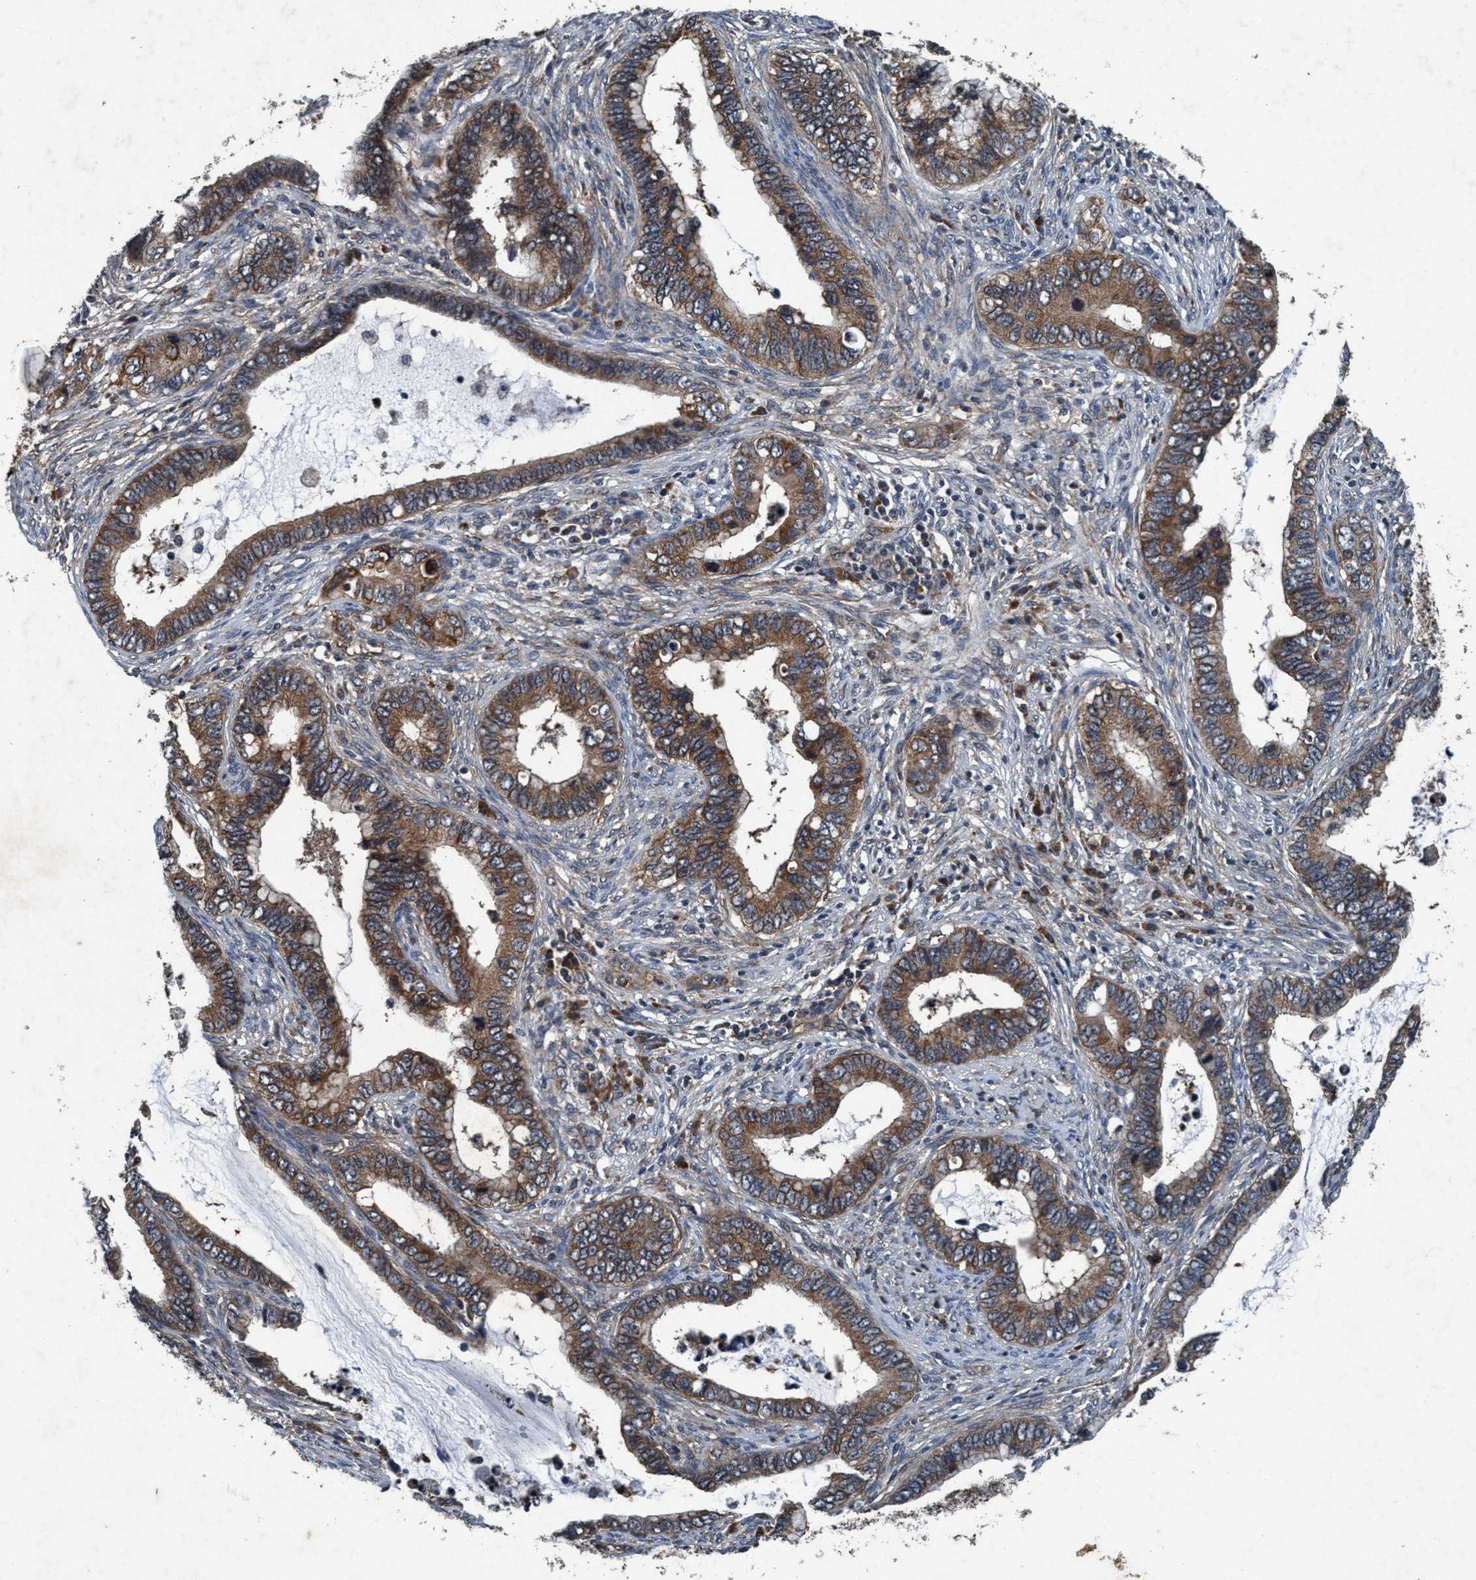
{"staining": {"intensity": "moderate", "quantity": ">75%", "location": "cytoplasmic/membranous"}, "tissue": "cervical cancer", "cell_type": "Tumor cells", "image_type": "cancer", "snomed": [{"axis": "morphology", "description": "Adenocarcinoma, NOS"}, {"axis": "topography", "description": "Cervix"}], "caption": "Immunohistochemical staining of cervical cancer exhibits medium levels of moderate cytoplasmic/membranous expression in approximately >75% of tumor cells.", "gene": "AKT1S1", "patient": {"sex": "female", "age": 44}}